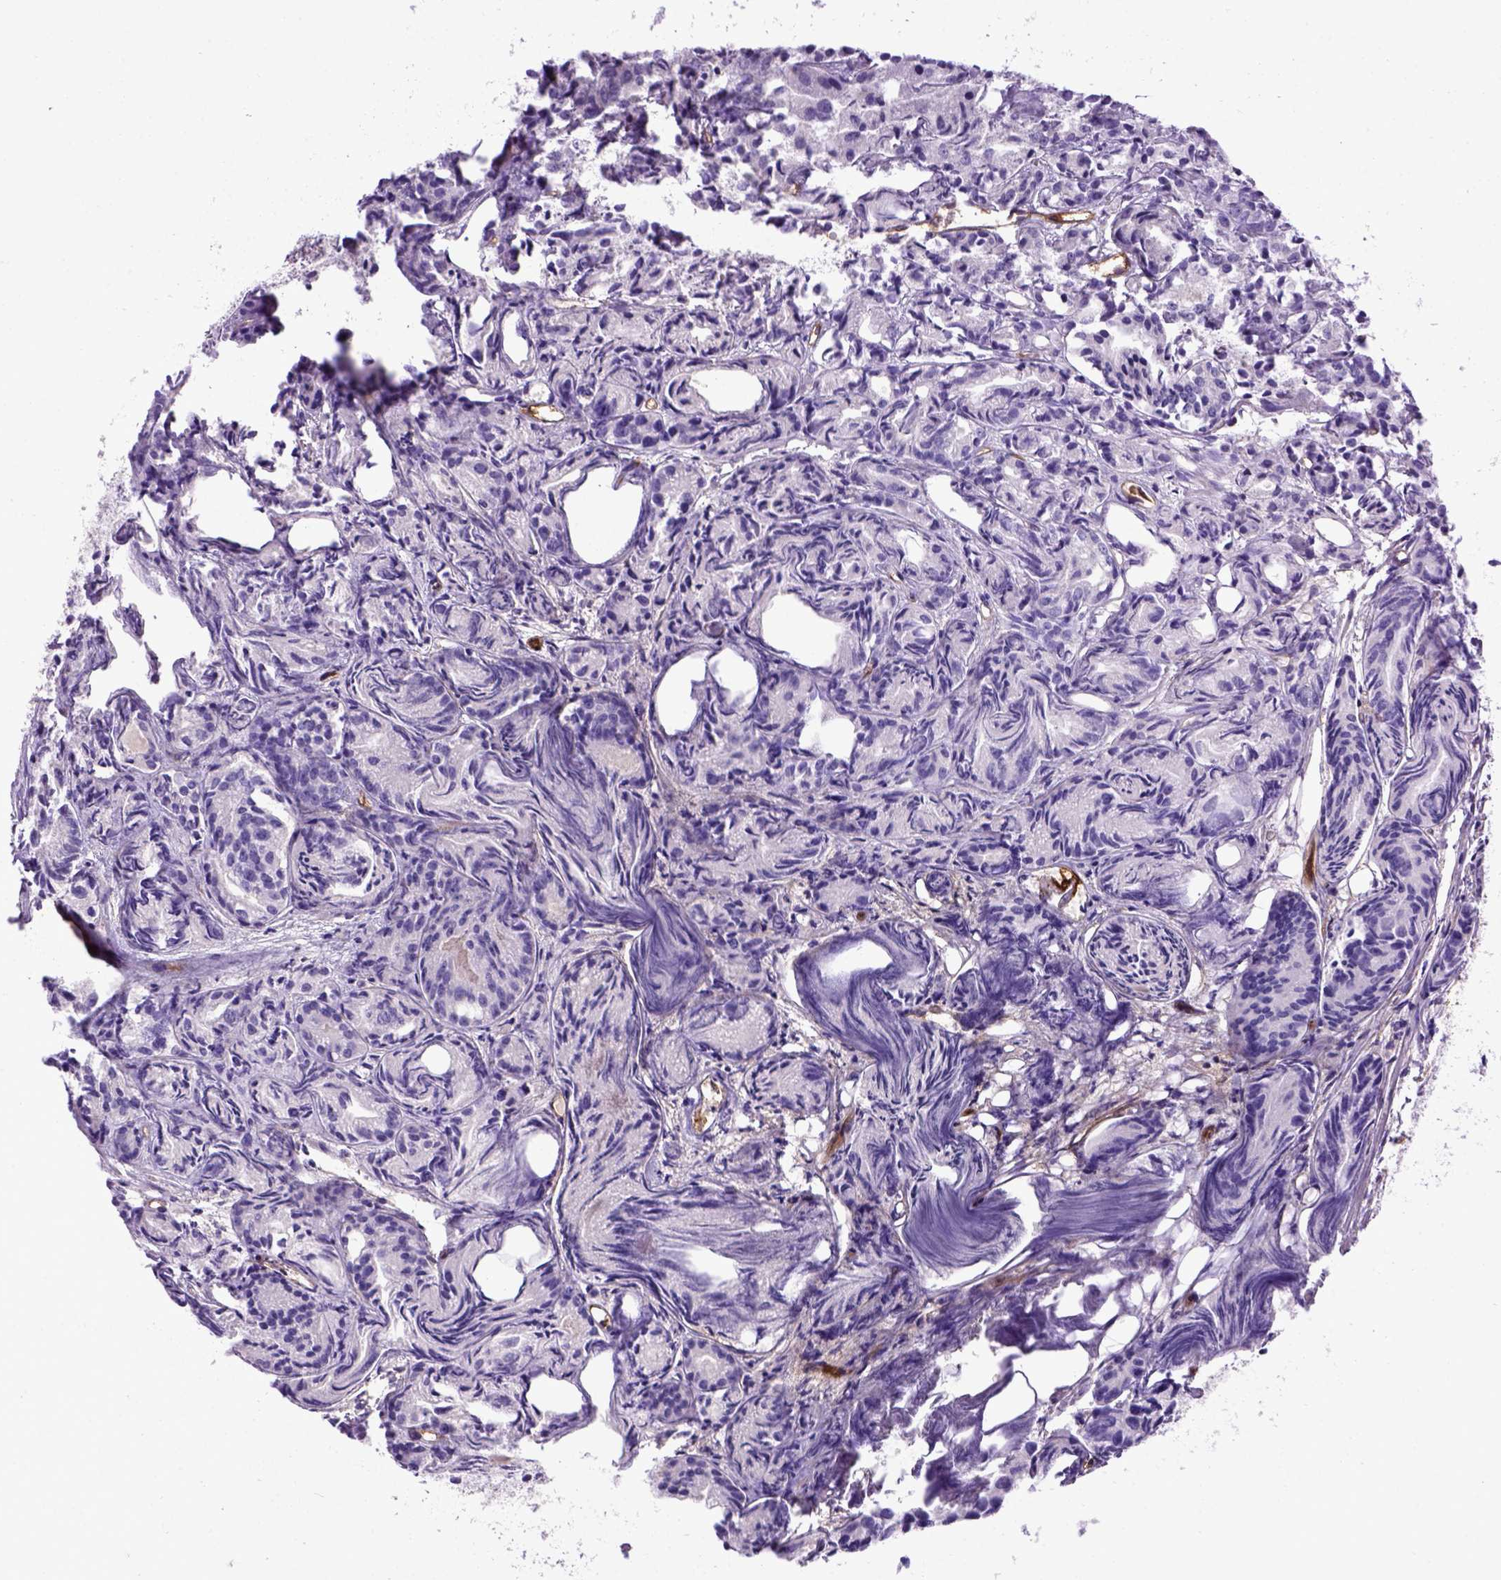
{"staining": {"intensity": "negative", "quantity": "none", "location": "none"}, "tissue": "prostate cancer", "cell_type": "Tumor cells", "image_type": "cancer", "snomed": [{"axis": "morphology", "description": "Adenocarcinoma, Medium grade"}, {"axis": "topography", "description": "Prostate"}], "caption": "This is an immunohistochemistry (IHC) histopathology image of human medium-grade adenocarcinoma (prostate). There is no staining in tumor cells.", "gene": "ENG", "patient": {"sex": "male", "age": 74}}